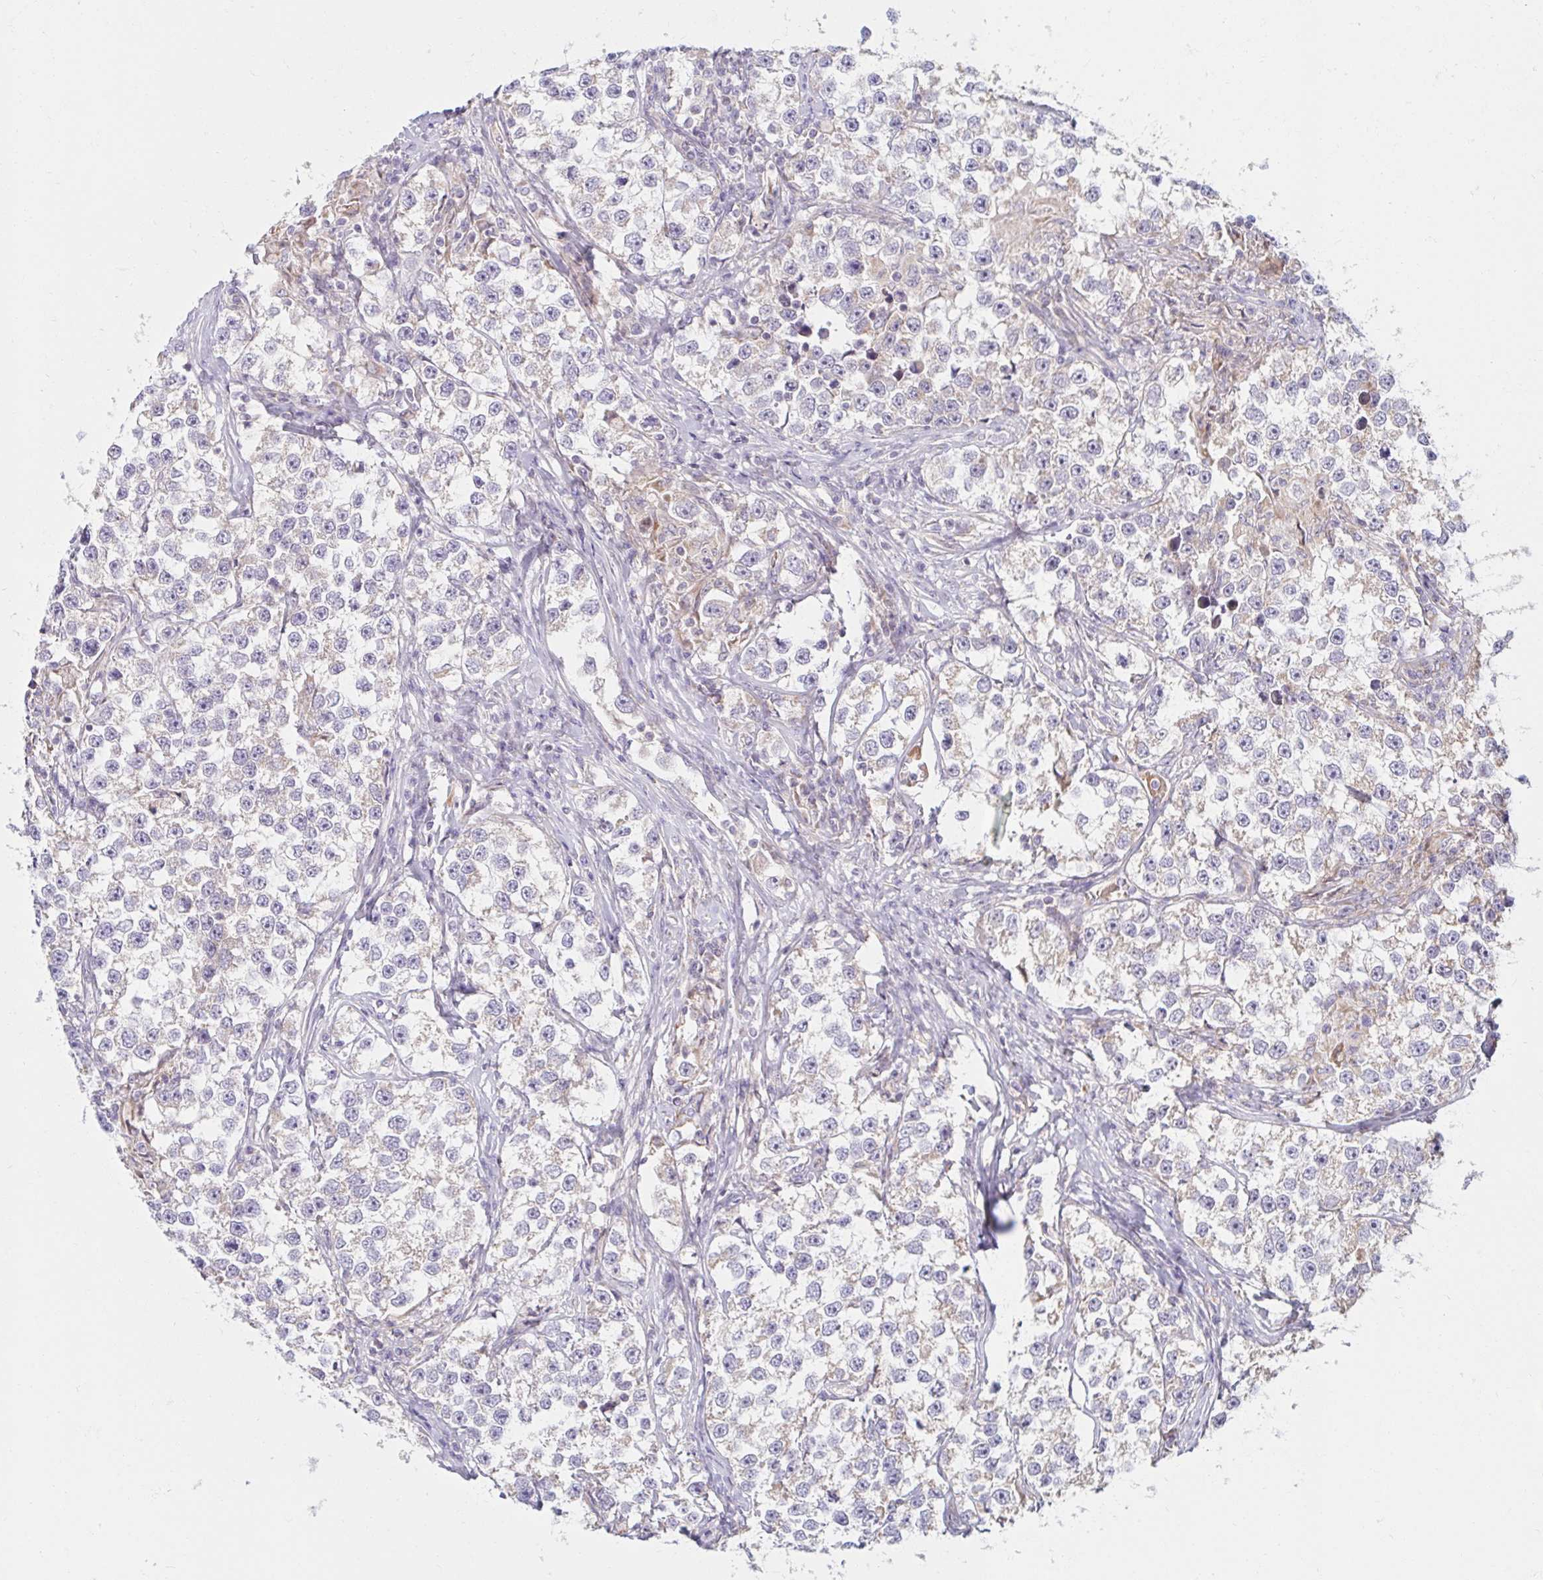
{"staining": {"intensity": "negative", "quantity": "none", "location": "none"}, "tissue": "testis cancer", "cell_type": "Tumor cells", "image_type": "cancer", "snomed": [{"axis": "morphology", "description": "Seminoma, NOS"}, {"axis": "topography", "description": "Testis"}], "caption": "The immunohistochemistry (IHC) histopathology image has no significant staining in tumor cells of testis cancer (seminoma) tissue.", "gene": "SKP2", "patient": {"sex": "male", "age": 46}}